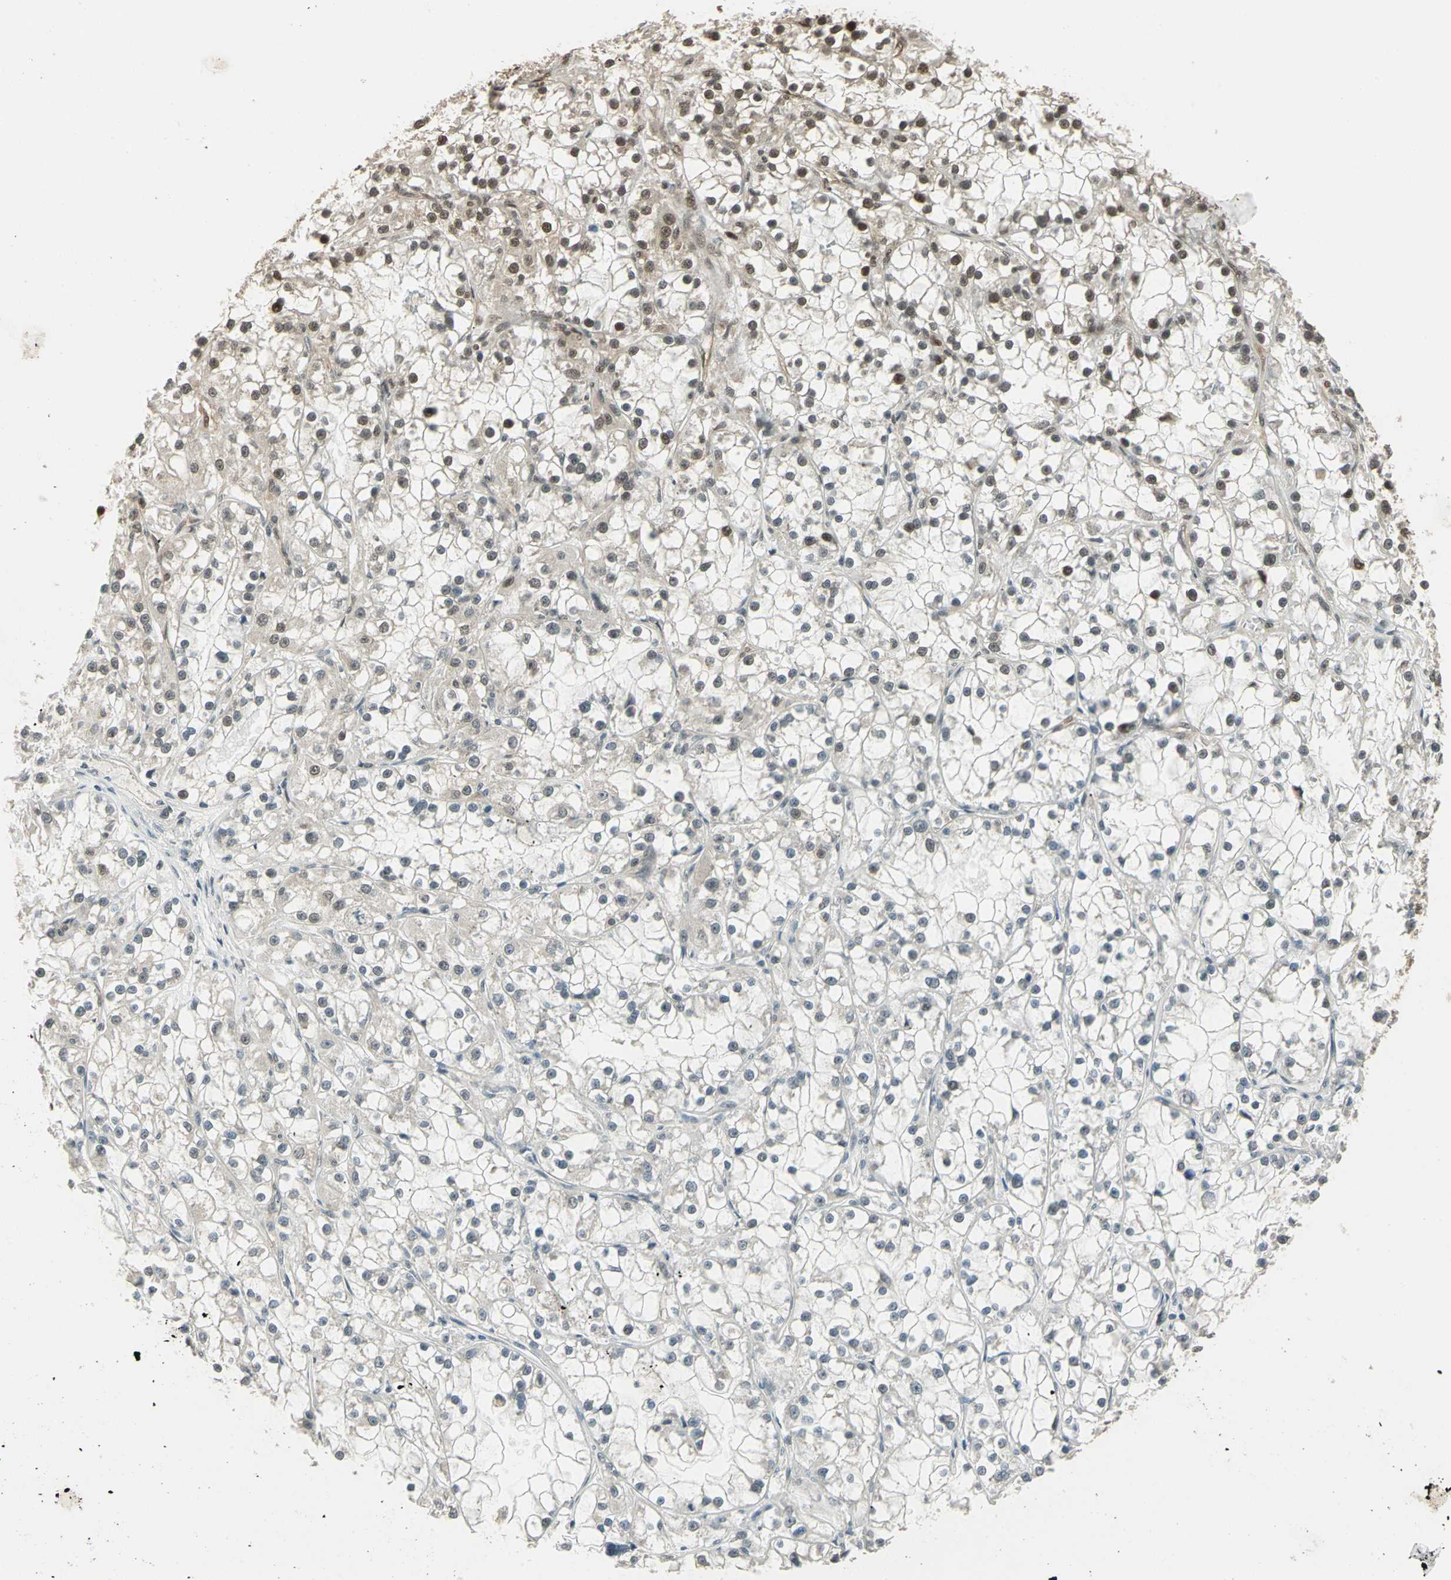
{"staining": {"intensity": "weak", "quantity": "25%-75%", "location": "cytoplasmic/membranous,nuclear"}, "tissue": "renal cancer", "cell_type": "Tumor cells", "image_type": "cancer", "snomed": [{"axis": "morphology", "description": "Adenocarcinoma, NOS"}, {"axis": "topography", "description": "Kidney"}], "caption": "An immunohistochemistry (IHC) micrograph of neoplastic tissue is shown. Protein staining in brown shows weak cytoplasmic/membranous and nuclear positivity in renal cancer within tumor cells. (Stains: DAB (3,3'-diaminobenzidine) in brown, nuclei in blue, Microscopy: brightfield microscopy at high magnification).", "gene": "PSMC3", "patient": {"sex": "female", "age": 52}}